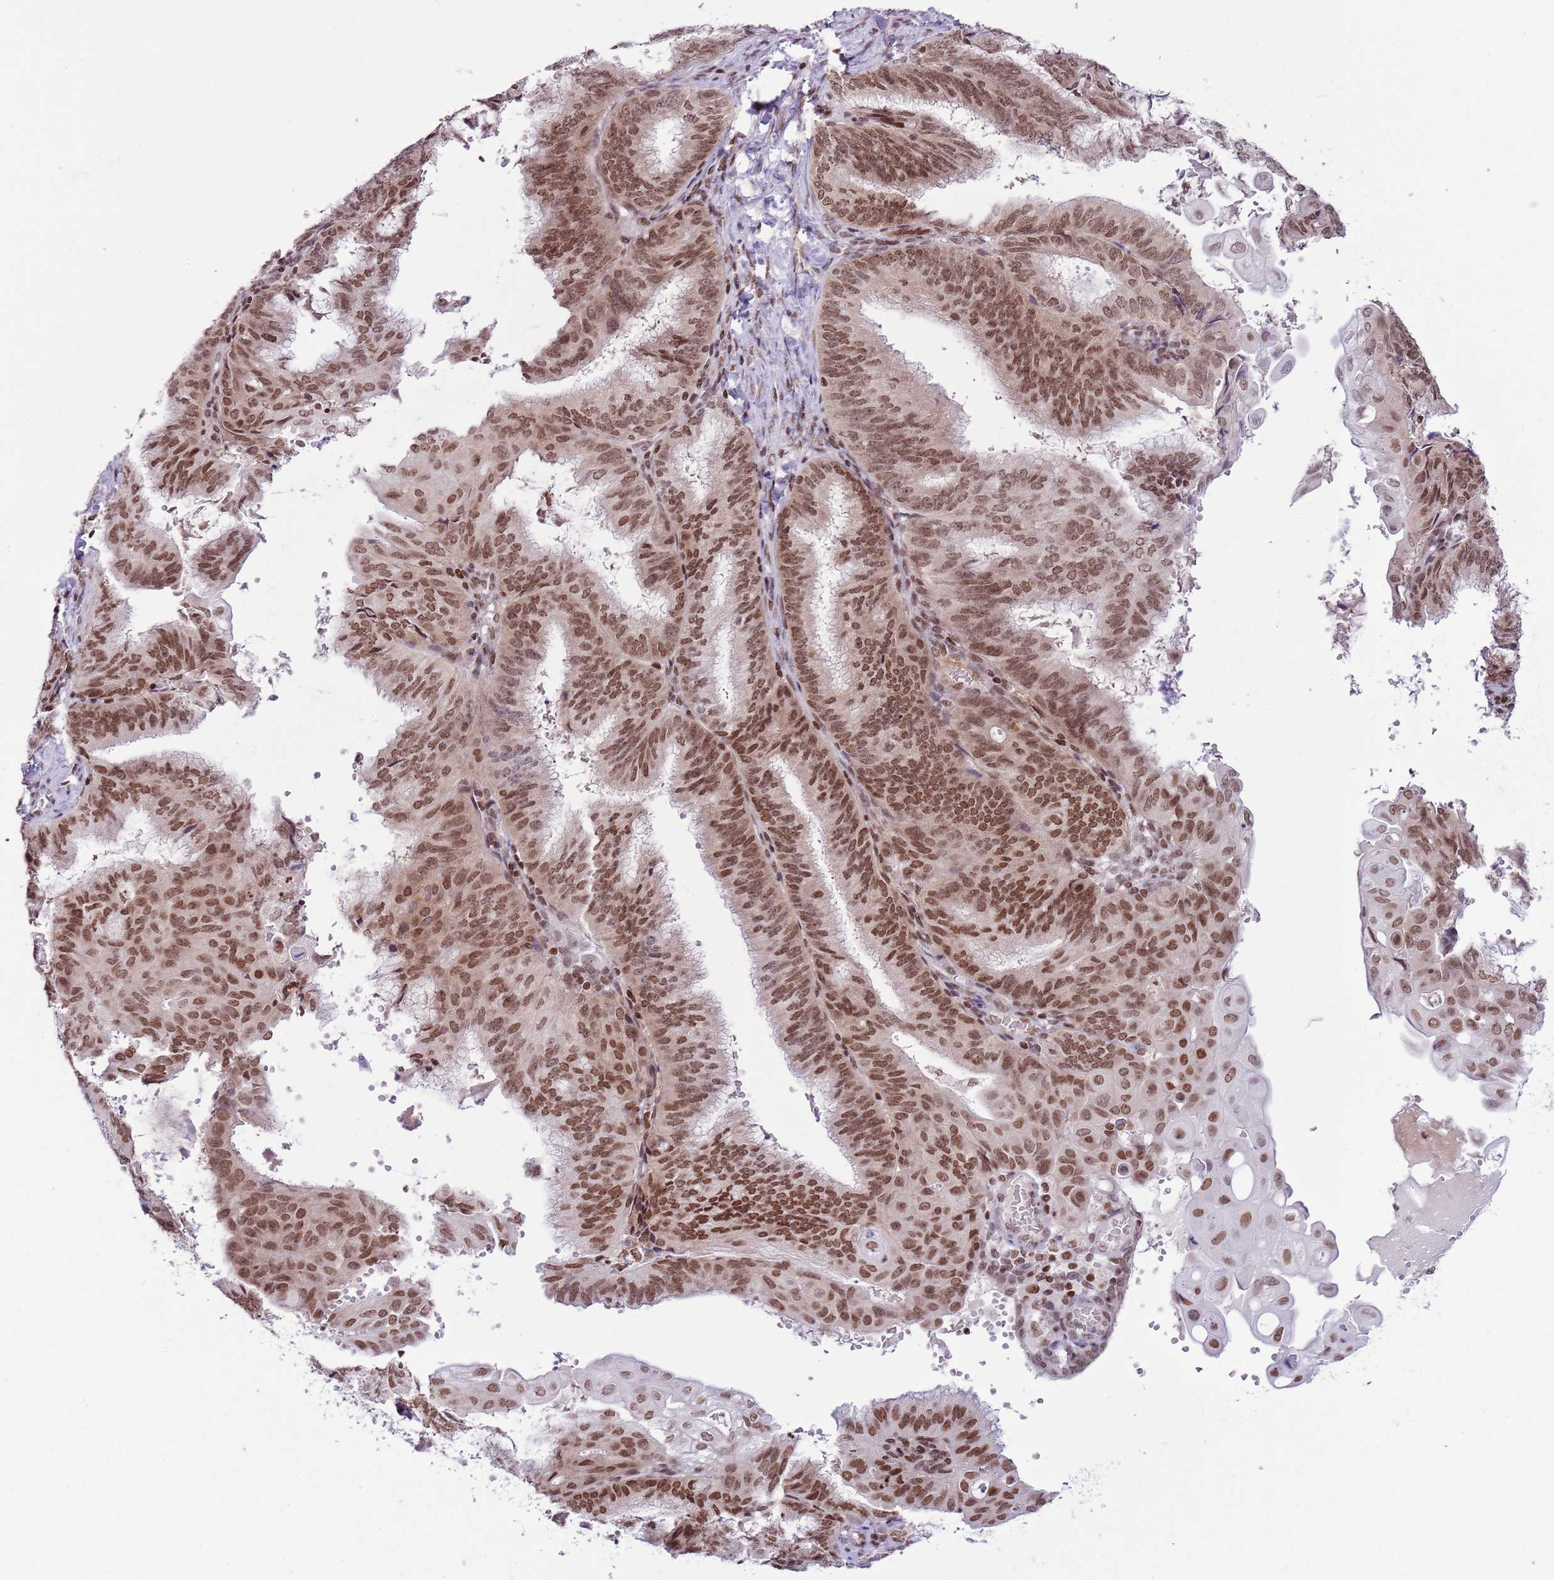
{"staining": {"intensity": "moderate", "quantity": ">75%", "location": "nuclear"}, "tissue": "endometrial cancer", "cell_type": "Tumor cells", "image_type": "cancer", "snomed": [{"axis": "morphology", "description": "Adenocarcinoma, NOS"}, {"axis": "topography", "description": "Endometrium"}], "caption": "Immunohistochemistry staining of endometrial adenocarcinoma, which exhibits medium levels of moderate nuclear positivity in approximately >75% of tumor cells indicating moderate nuclear protein expression. The staining was performed using DAB (brown) for protein detection and nuclei were counterstained in hematoxylin (blue).", "gene": "SELENOH", "patient": {"sex": "female", "age": 49}}